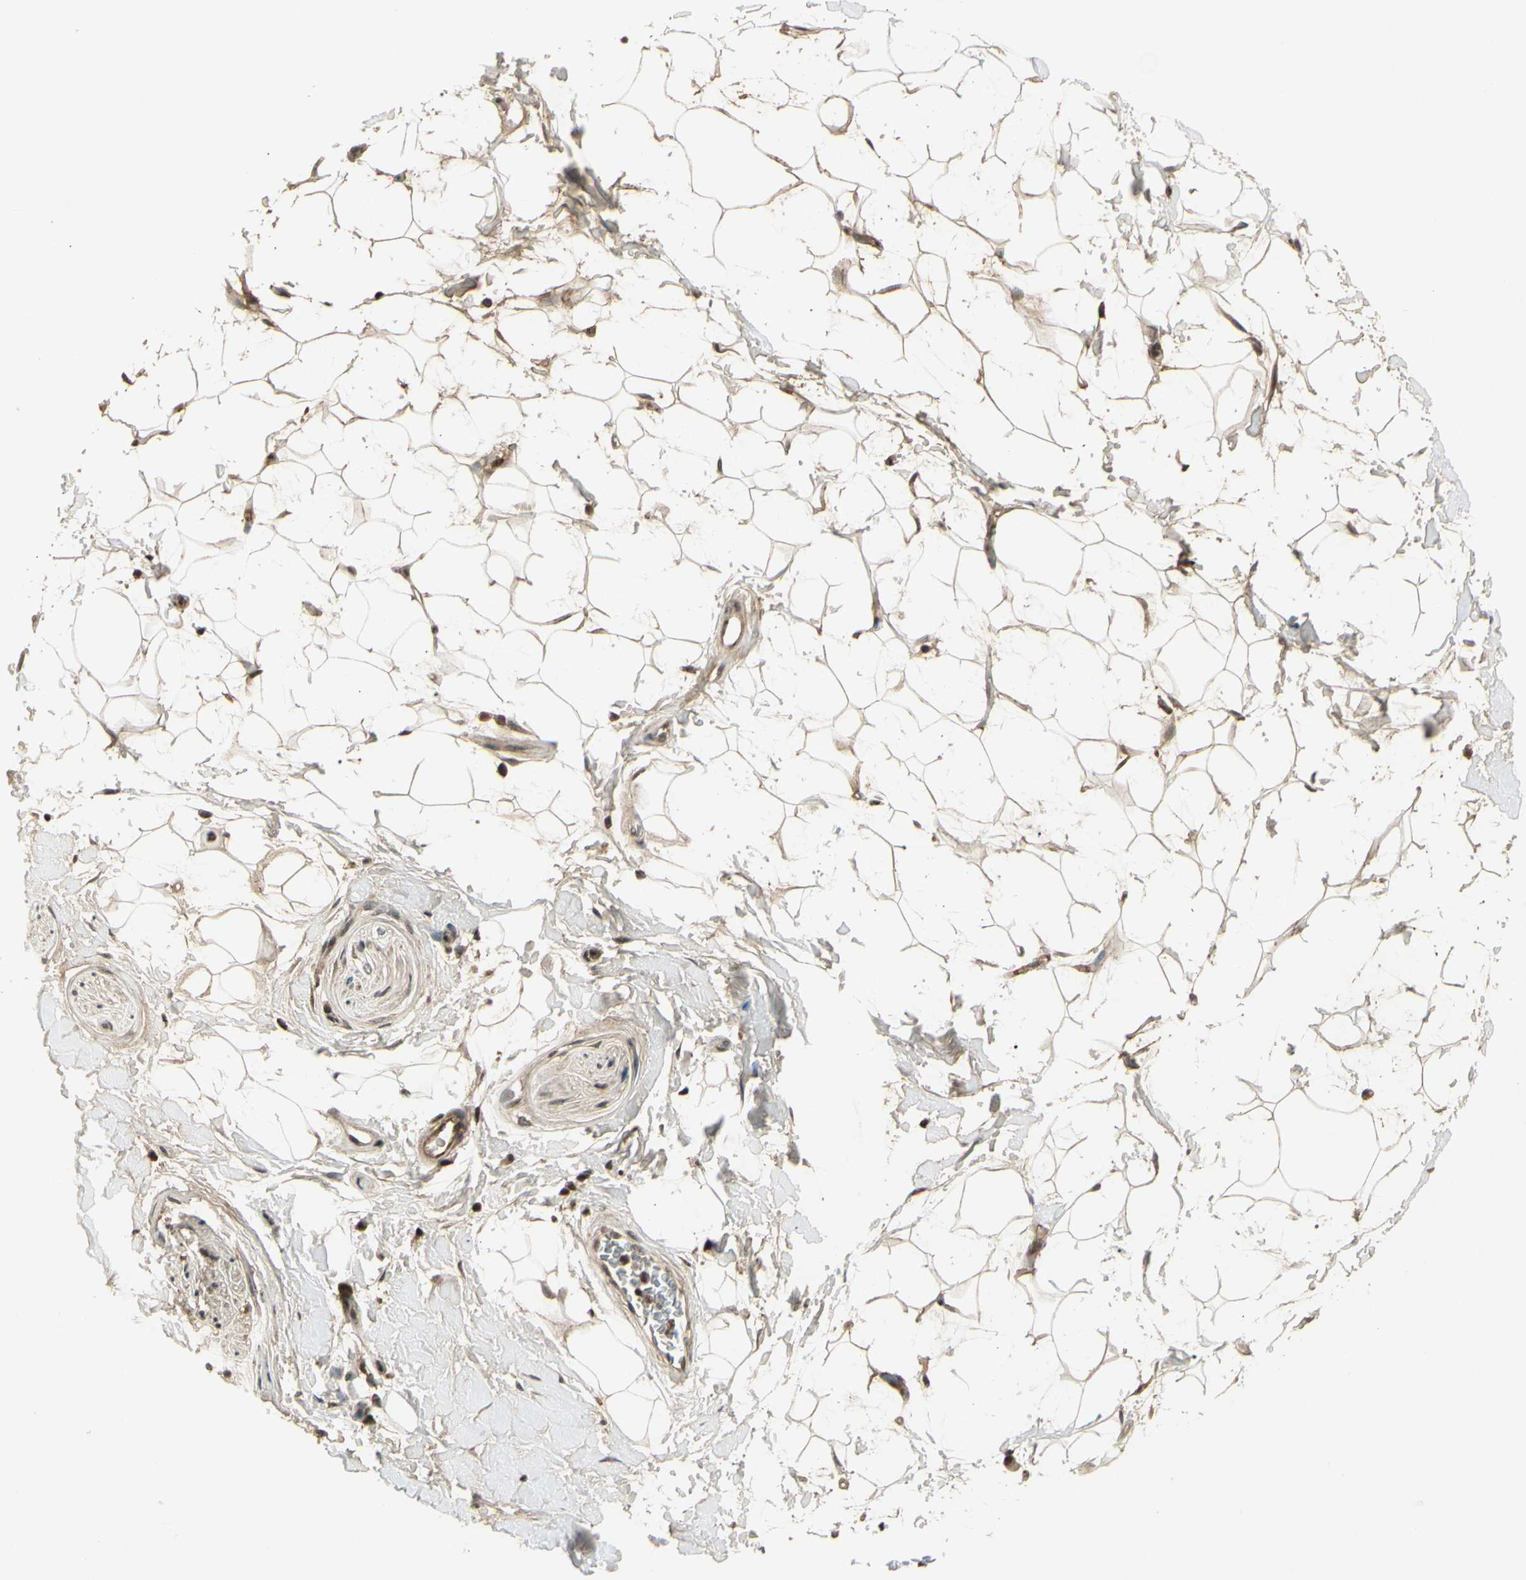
{"staining": {"intensity": "moderate", "quantity": ">75%", "location": "cytoplasmic/membranous"}, "tissue": "adipose tissue", "cell_type": "Adipocytes", "image_type": "normal", "snomed": [{"axis": "morphology", "description": "Normal tissue, NOS"}, {"axis": "topography", "description": "Soft tissue"}], "caption": "Immunohistochemistry (IHC) of benign human adipose tissue exhibits medium levels of moderate cytoplasmic/membranous expression in about >75% of adipocytes. Using DAB (3,3'-diaminobenzidine) (brown) and hematoxylin (blue) stains, captured at high magnification using brightfield microscopy.", "gene": "SNW1", "patient": {"sex": "male", "age": 72}}